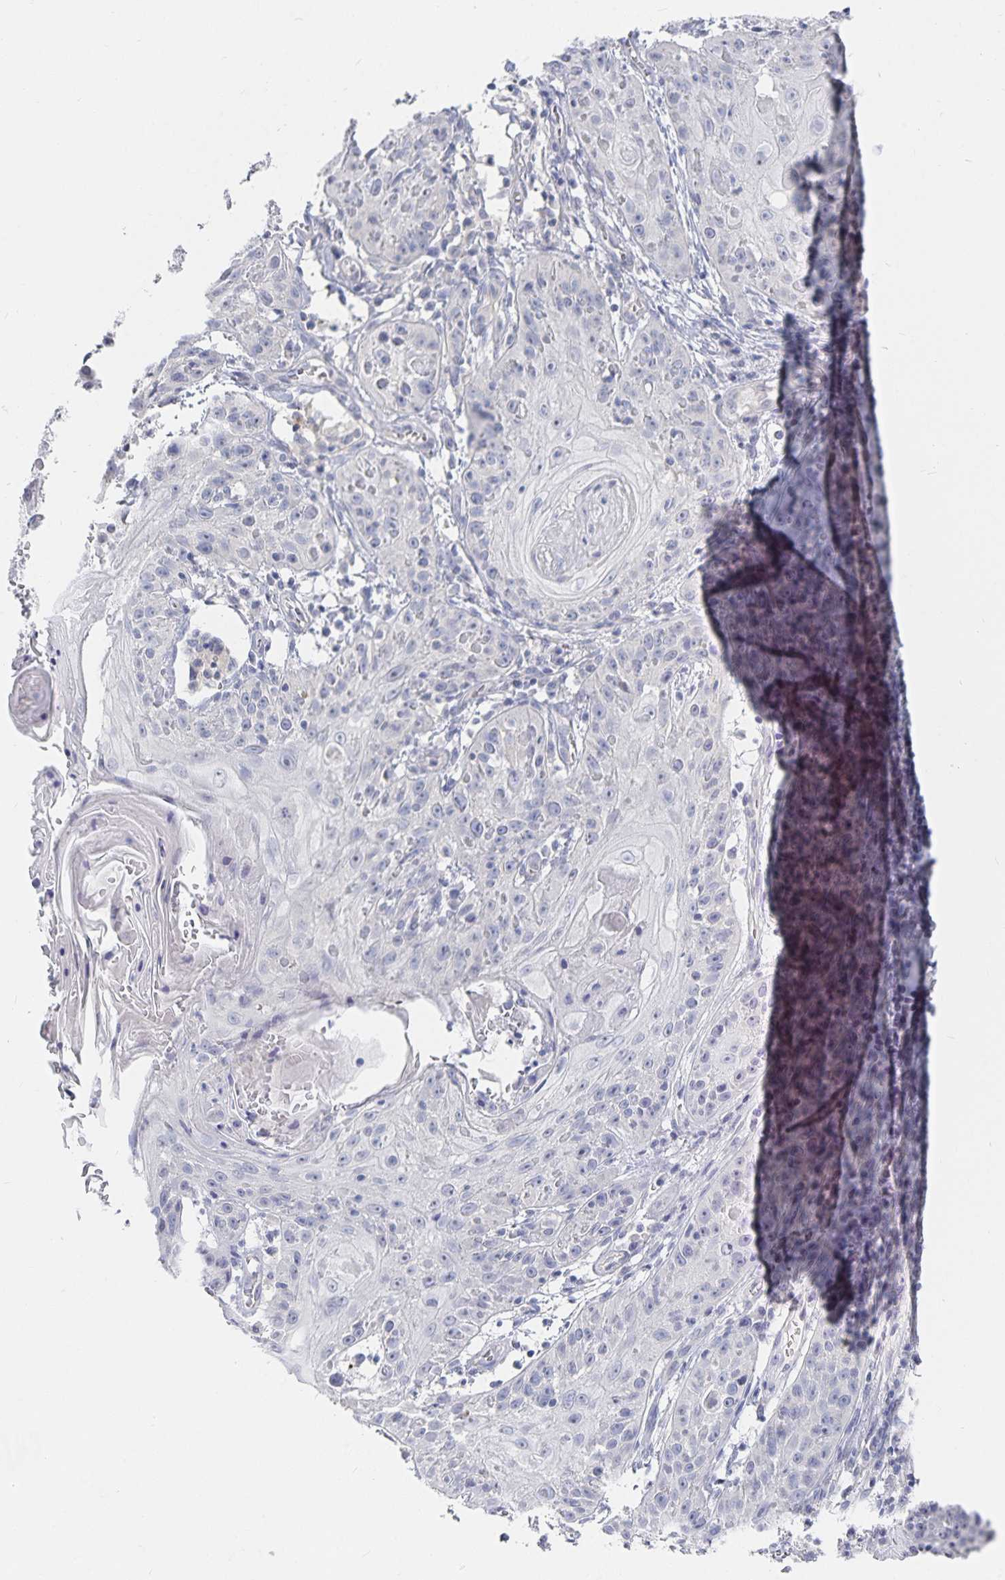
{"staining": {"intensity": "negative", "quantity": "none", "location": "none"}, "tissue": "skin cancer", "cell_type": "Tumor cells", "image_type": "cancer", "snomed": [{"axis": "morphology", "description": "Squamous cell carcinoma, NOS"}, {"axis": "topography", "description": "Skin"}, {"axis": "topography", "description": "Vulva"}], "caption": "Immunohistochemistry histopathology image of squamous cell carcinoma (skin) stained for a protein (brown), which exhibits no staining in tumor cells.", "gene": "DNAH9", "patient": {"sex": "female", "age": 76}}